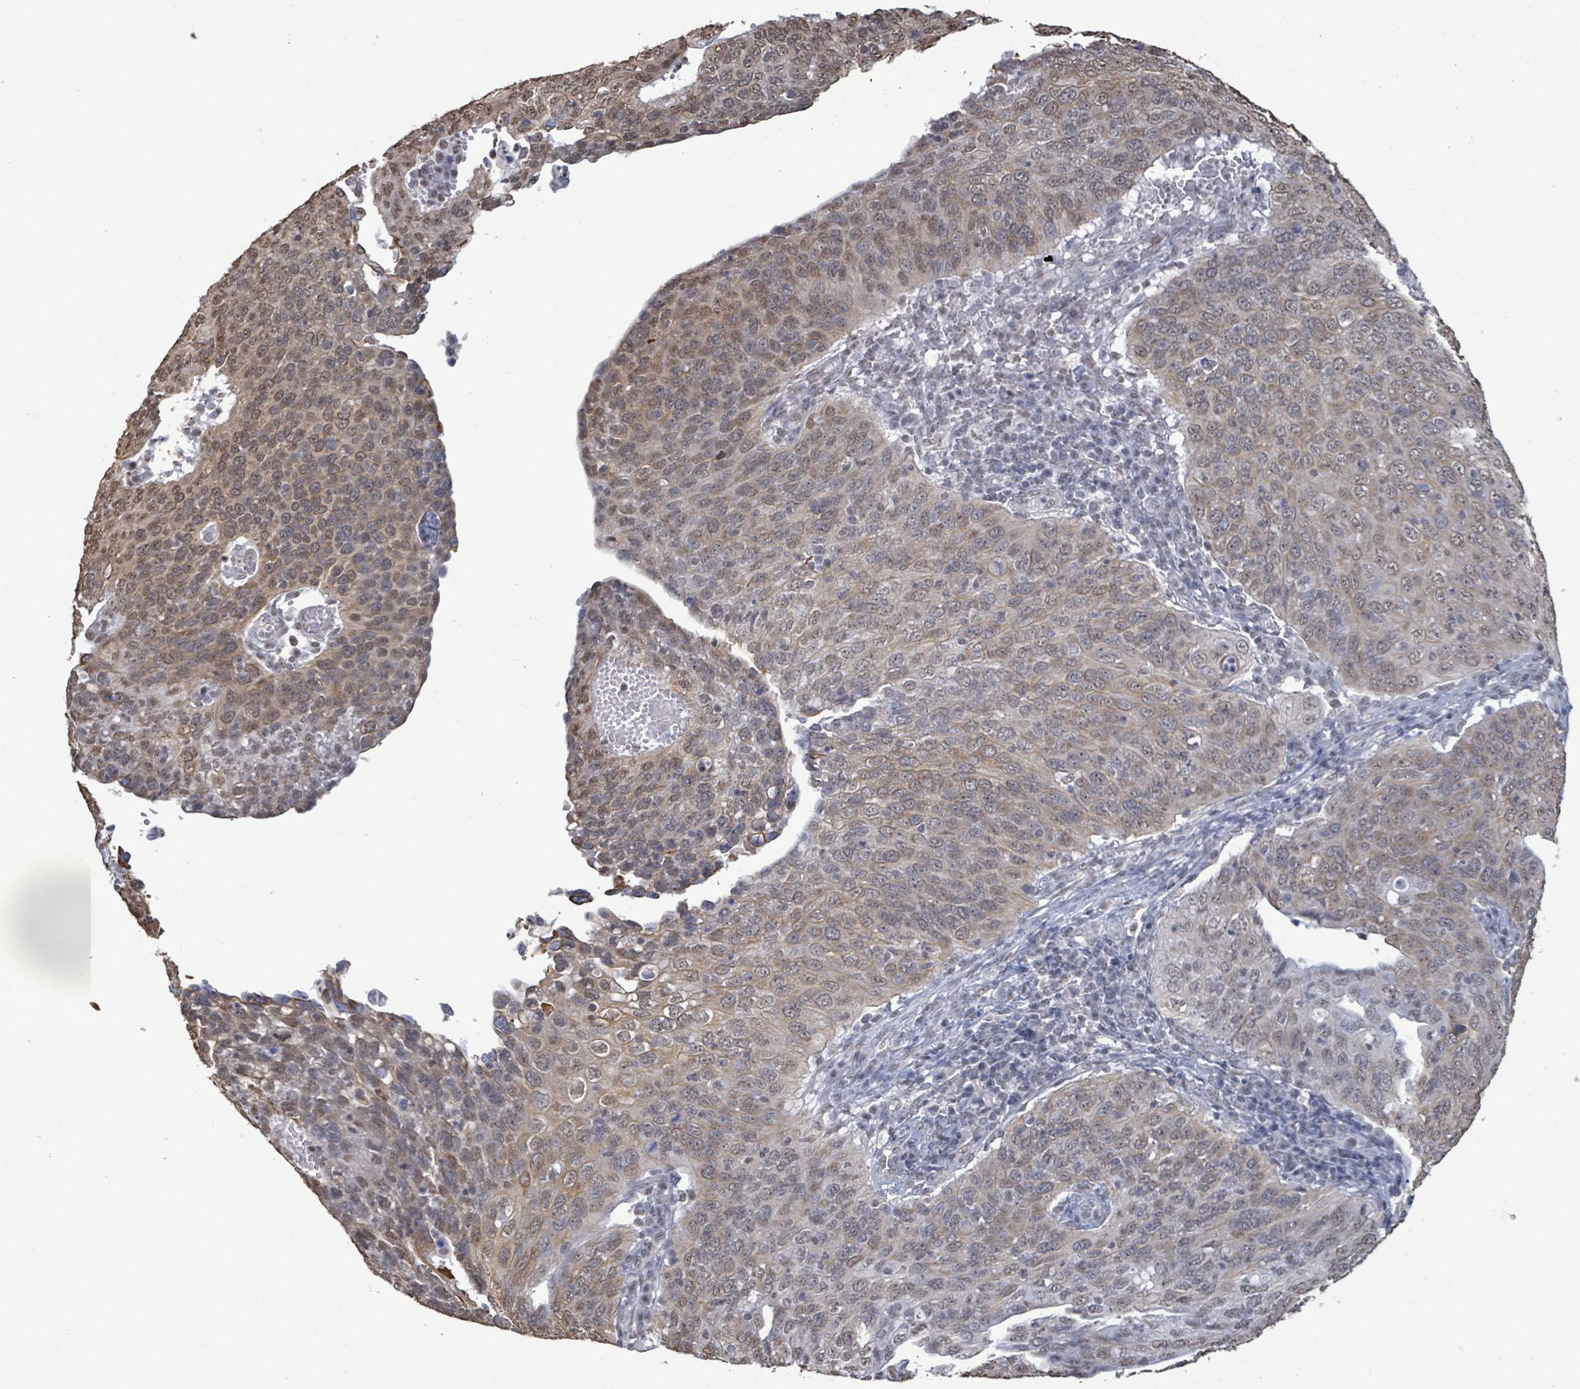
{"staining": {"intensity": "moderate", "quantity": ">75%", "location": "cytoplasmic/membranous,nuclear"}, "tissue": "cervical cancer", "cell_type": "Tumor cells", "image_type": "cancer", "snomed": [{"axis": "morphology", "description": "Squamous cell carcinoma, NOS"}, {"axis": "topography", "description": "Cervix"}], "caption": "Moderate cytoplasmic/membranous and nuclear positivity is identified in approximately >75% of tumor cells in cervical cancer (squamous cell carcinoma).", "gene": "SAMD14", "patient": {"sex": "female", "age": 36}}